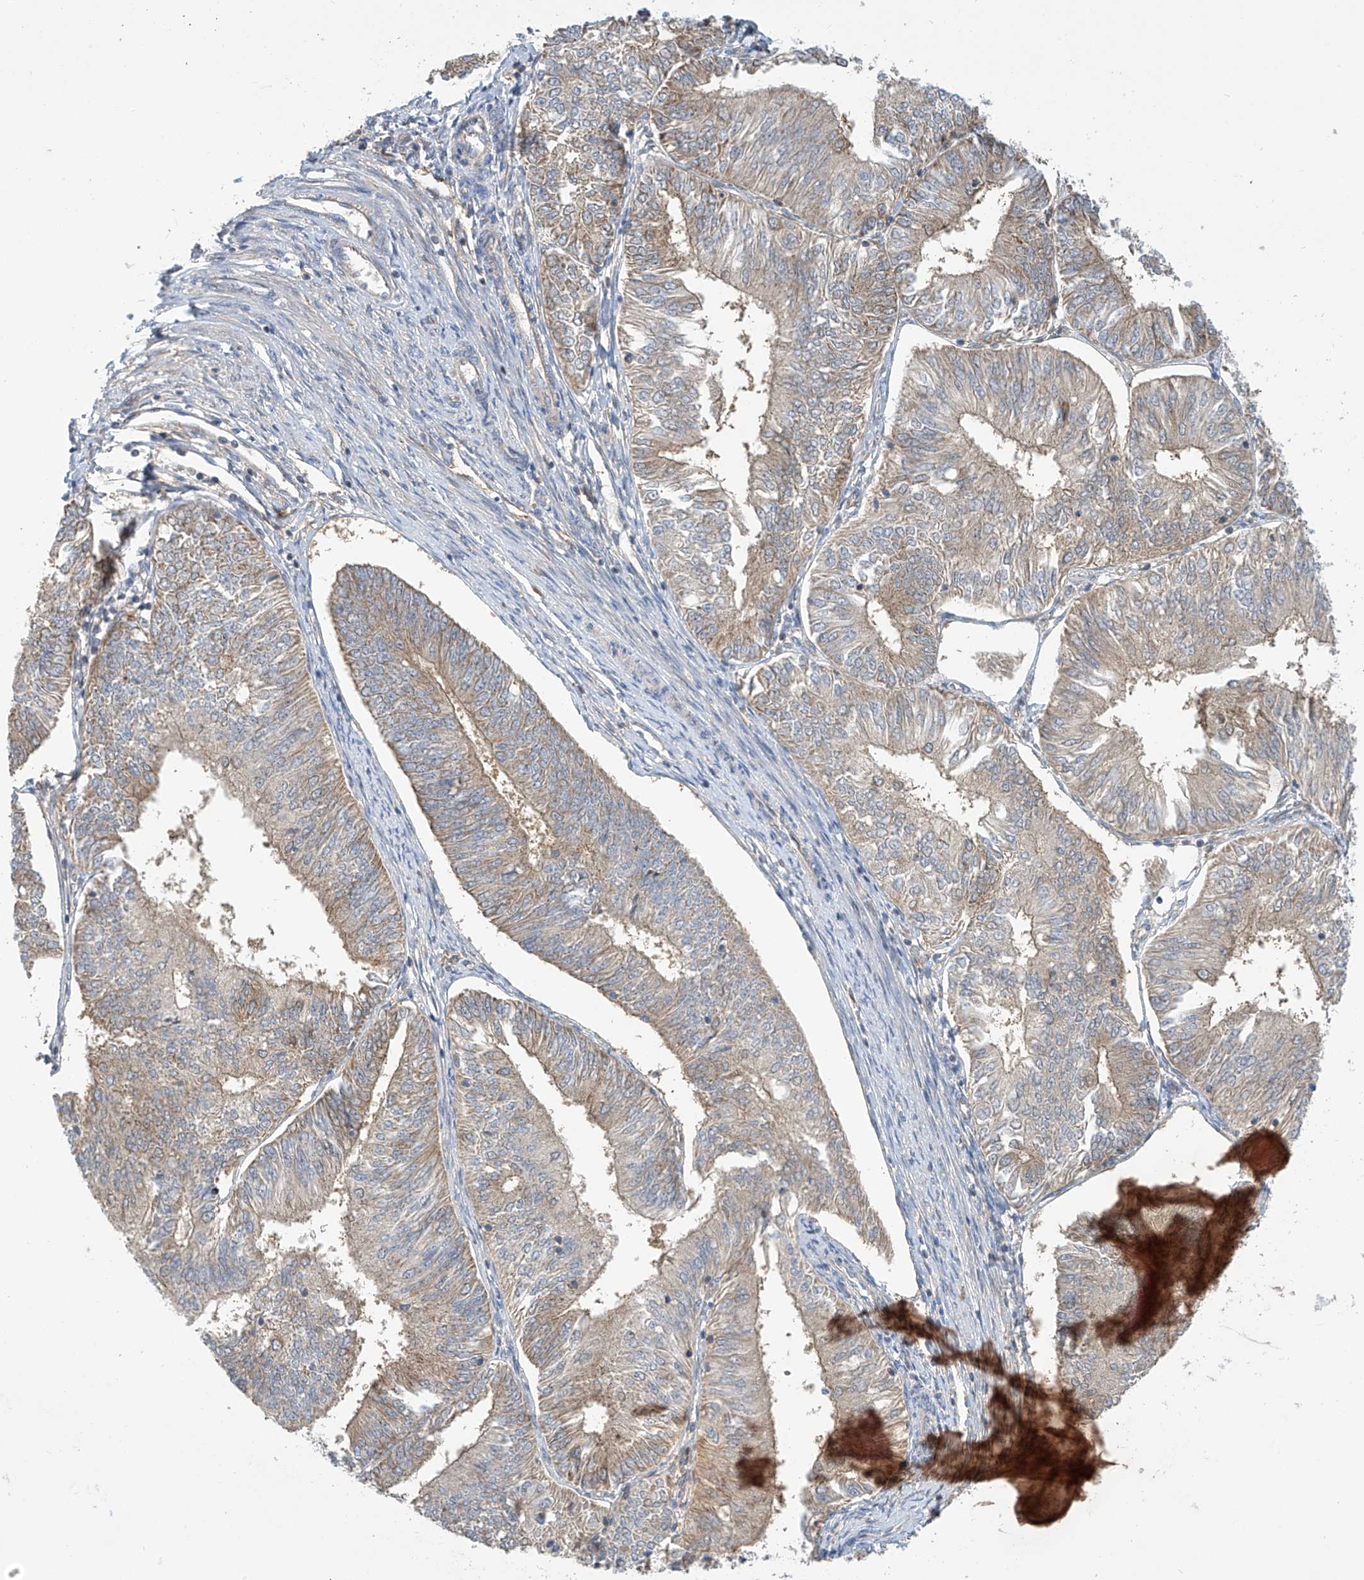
{"staining": {"intensity": "weak", "quantity": ">75%", "location": "cytoplasmic/membranous"}, "tissue": "endometrial cancer", "cell_type": "Tumor cells", "image_type": "cancer", "snomed": [{"axis": "morphology", "description": "Adenocarcinoma, NOS"}, {"axis": "topography", "description": "Endometrium"}], "caption": "This is a micrograph of immunohistochemistry (IHC) staining of endometrial cancer (adenocarcinoma), which shows weak staining in the cytoplasmic/membranous of tumor cells.", "gene": "IBA57", "patient": {"sex": "female", "age": 58}}